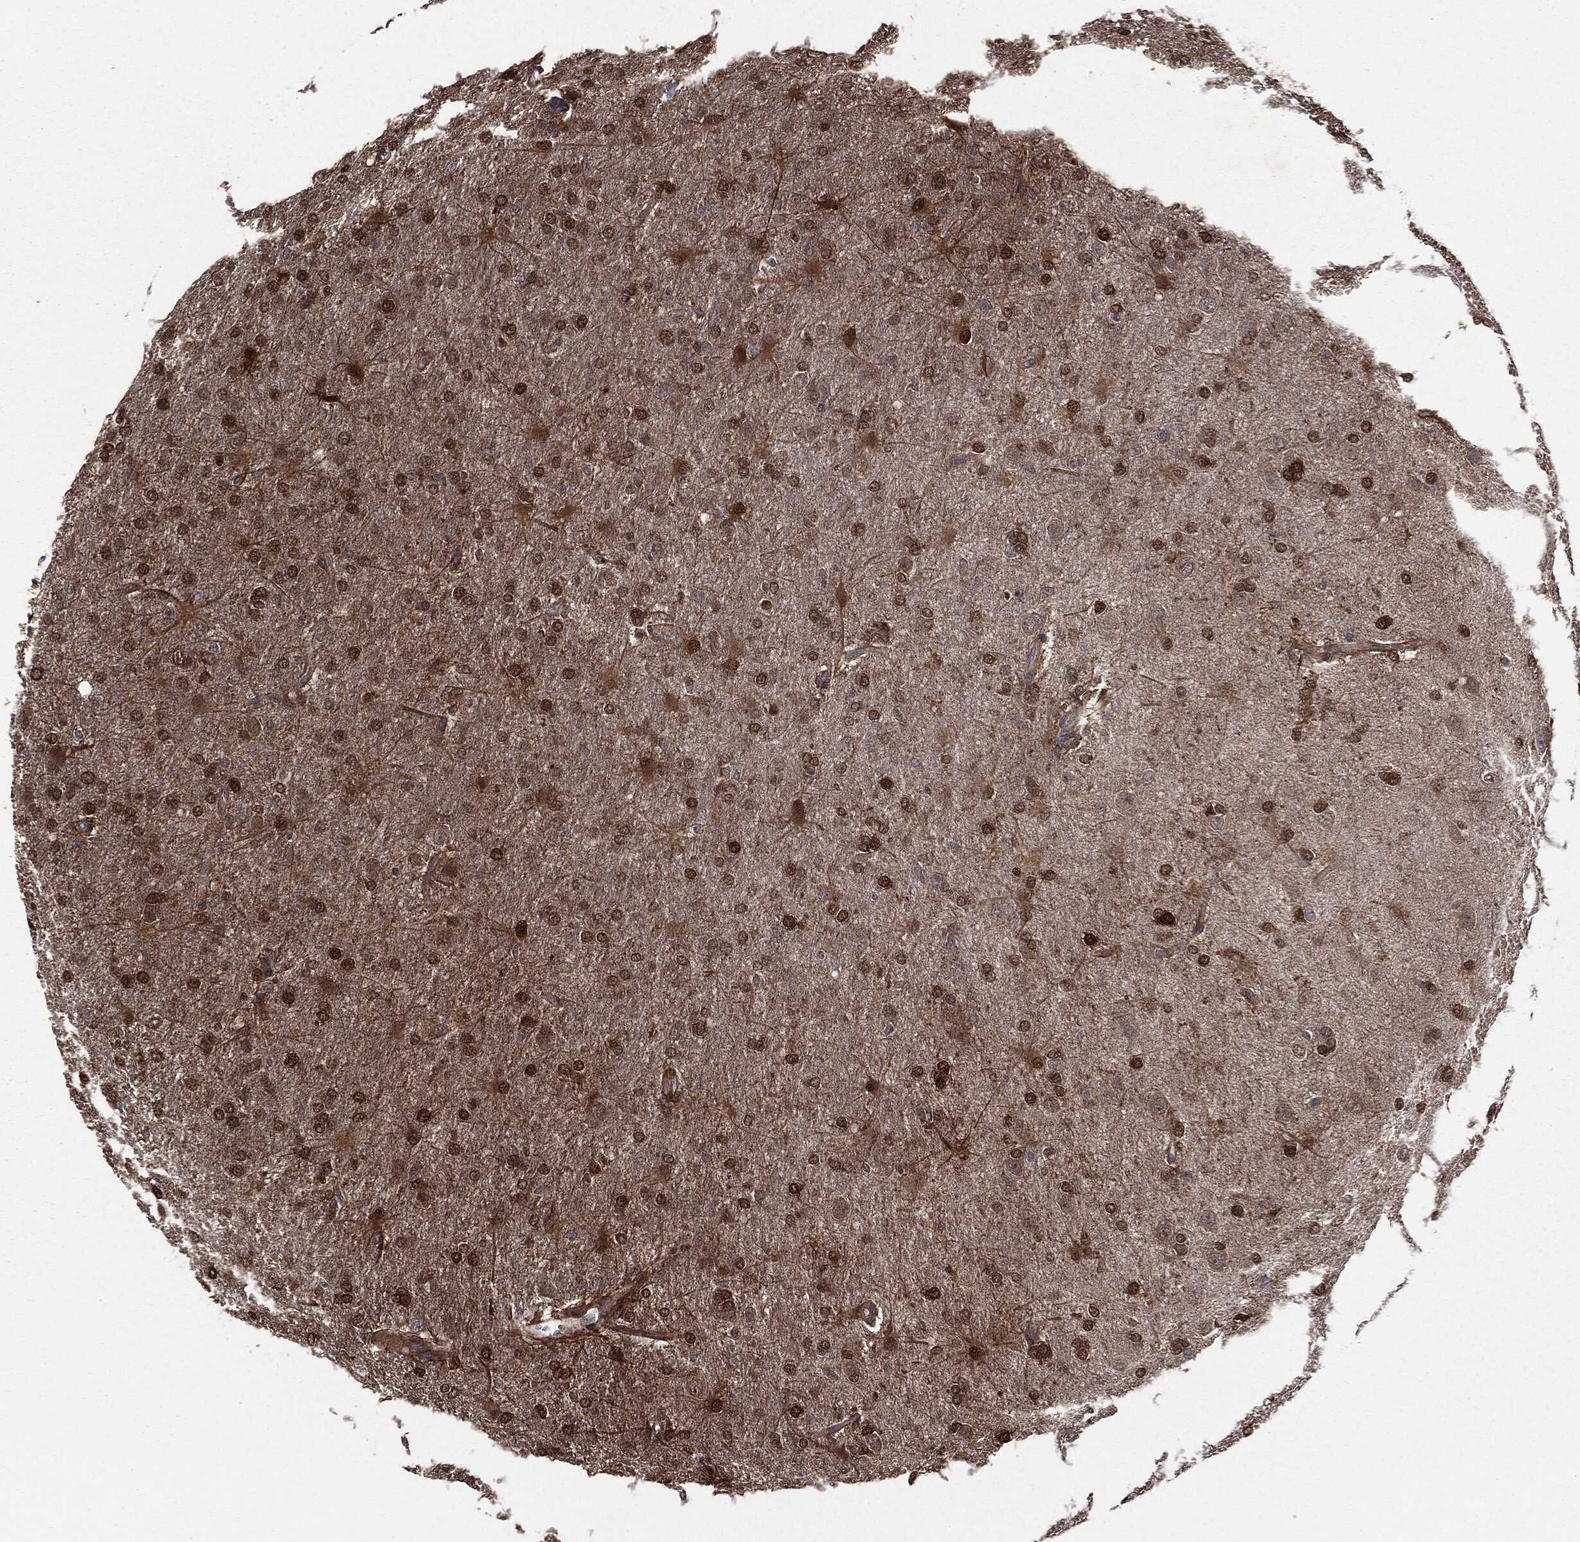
{"staining": {"intensity": "strong", "quantity": "25%-75%", "location": "nuclear"}, "tissue": "glioma", "cell_type": "Tumor cells", "image_type": "cancer", "snomed": [{"axis": "morphology", "description": "Glioma, malignant, High grade"}, {"axis": "topography", "description": "Brain"}], "caption": "IHC staining of glioma, which displays high levels of strong nuclear expression in approximately 25%-75% of tumor cells indicating strong nuclear protein staining. The staining was performed using DAB (brown) for protein detection and nuclei were counterstained in hematoxylin (blue).", "gene": "PLOD3", "patient": {"sex": "male", "age": 68}}